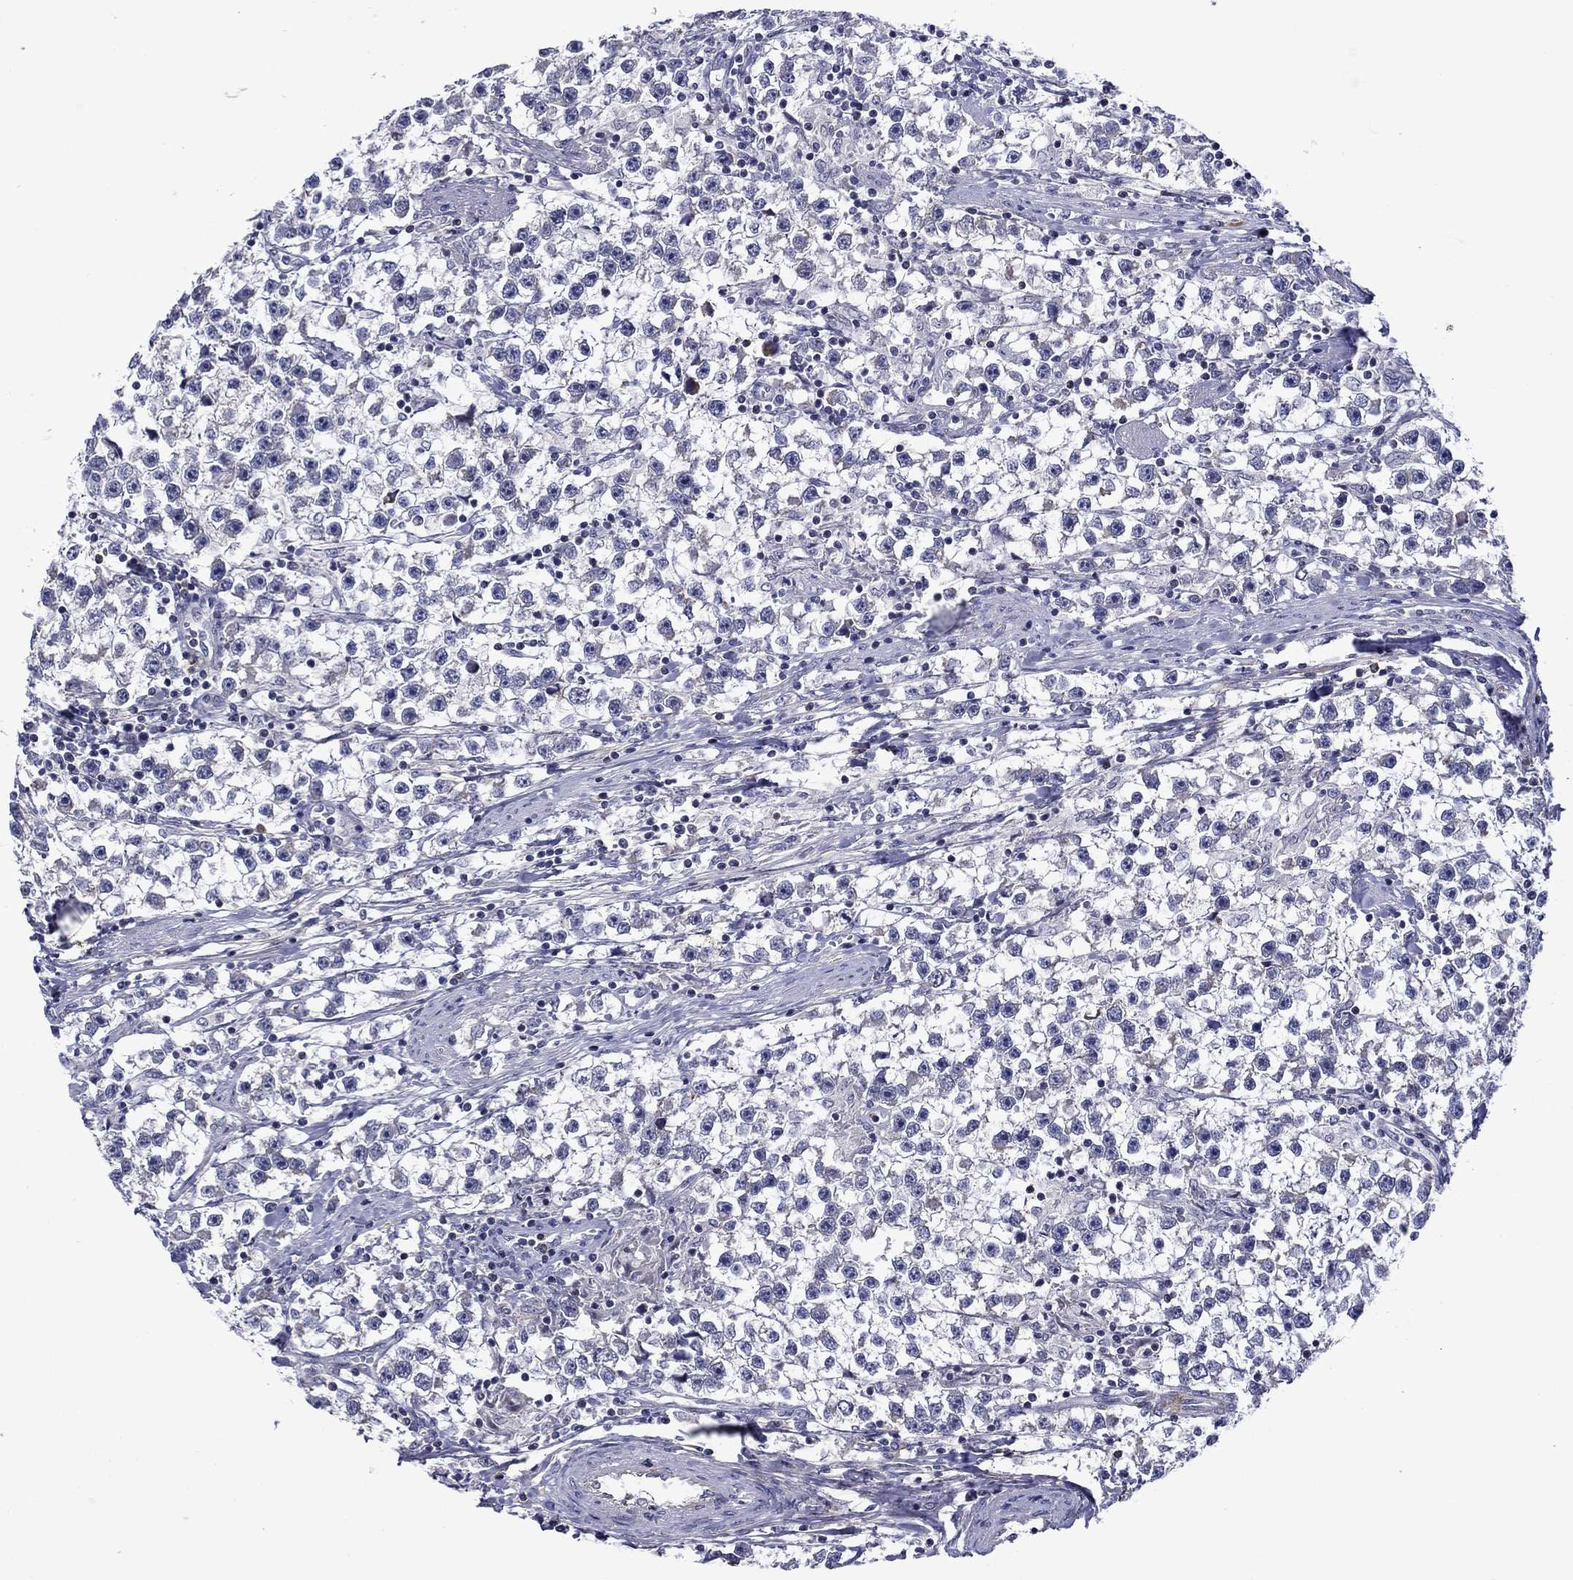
{"staining": {"intensity": "negative", "quantity": "none", "location": "none"}, "tissue": "testis cancer", "cell_type": "Tumor cells", "image_type": "cancer", "snomed": [{"axis": "morphology", "description": "Seminoma, NOS"}, {"axis": "topography", "description": "Testis"}], "caption": "Tumor cells are negative for brown protein staining in testis cancer (seminoma).", "gene": "LMO7", "patient": {"sex": "male", "age": 59}}